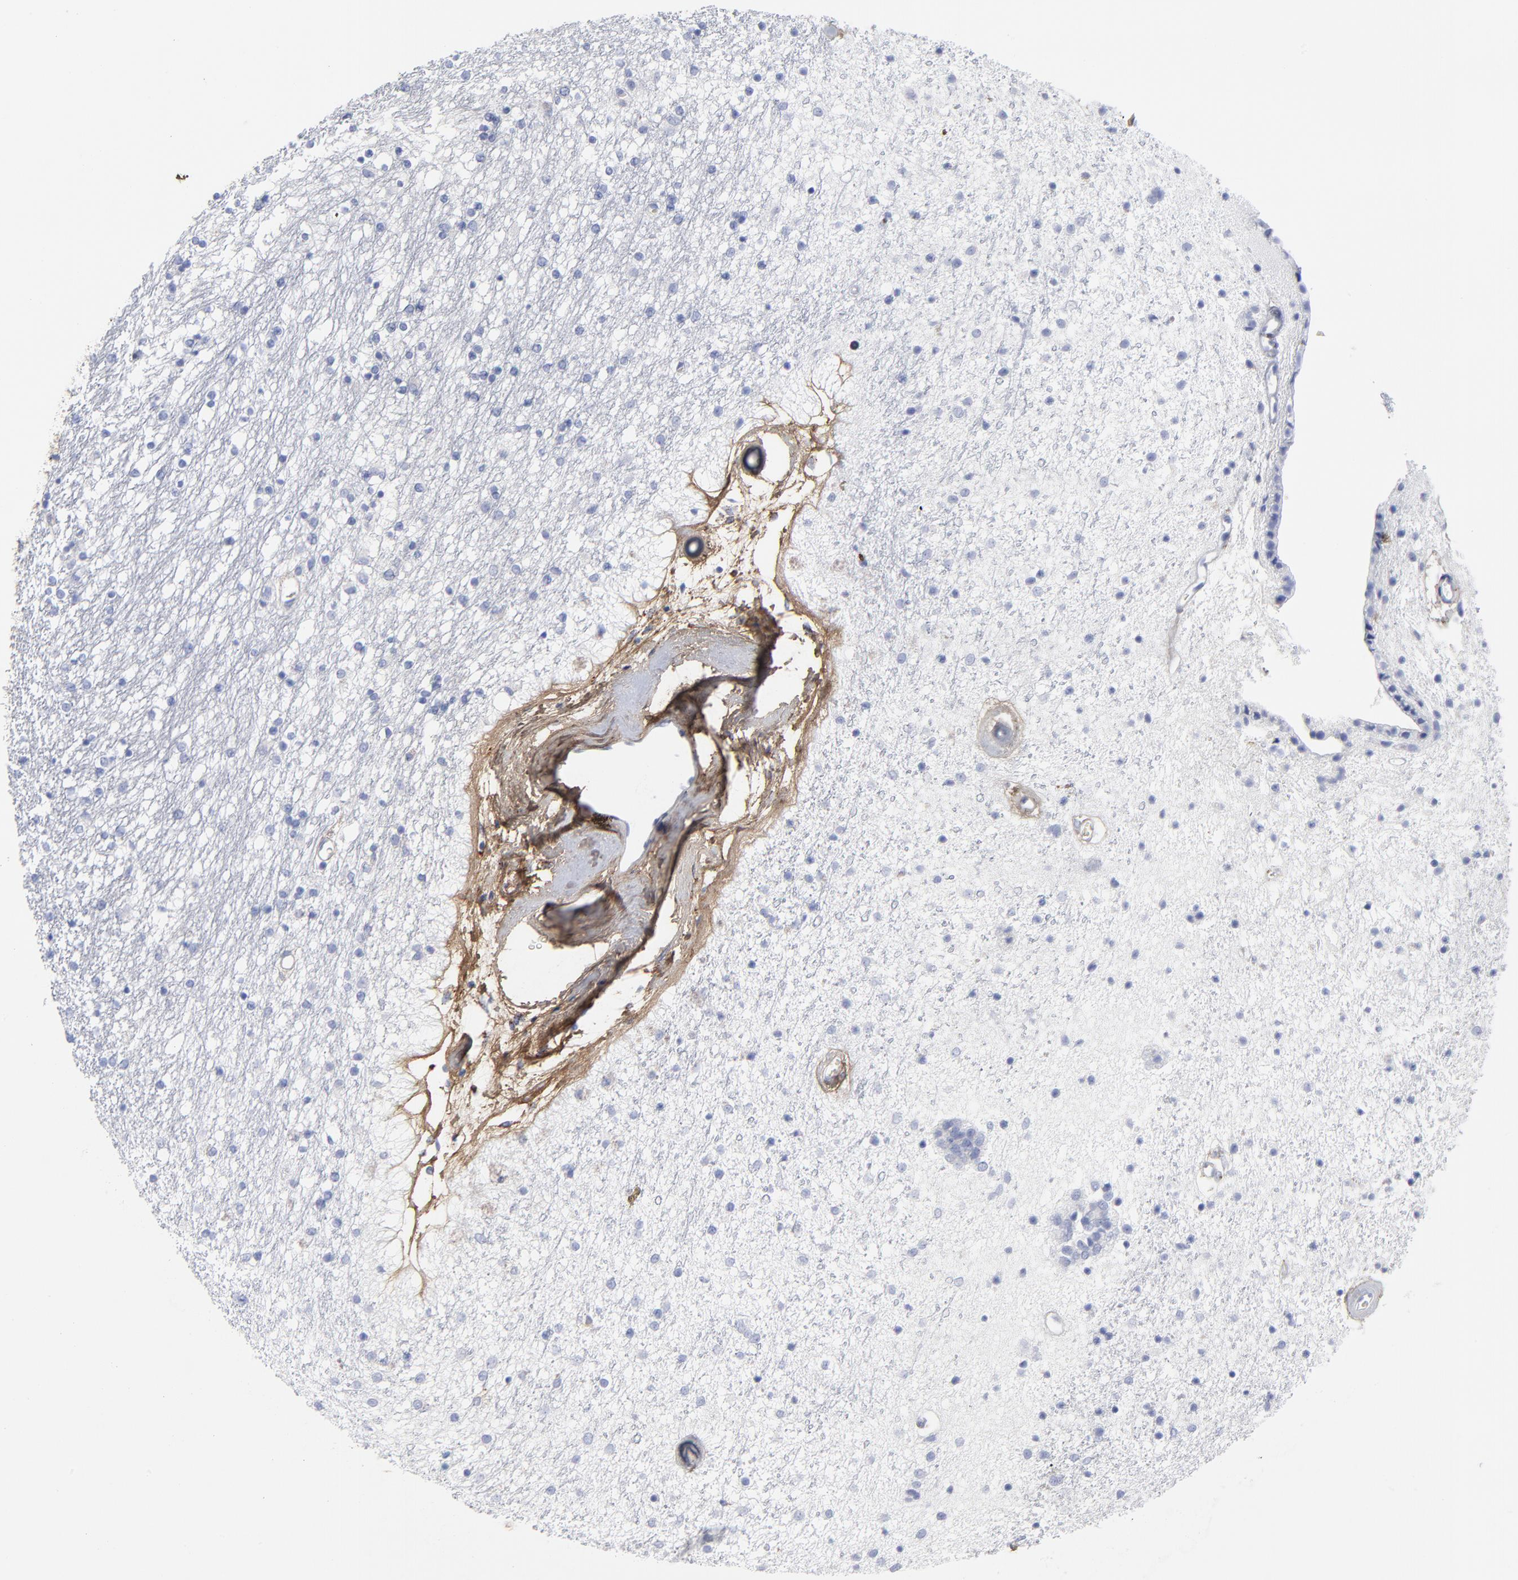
{"staining": {"intensity": "negative", "quantity": "none", "location": "none"}, "tissue": "caudate", "cell_type": "Glial cells", "image_type": "normal", "snomed": [{"axis": "morphology", "description": "Normal tissue, NOS"}, {"axis": "topography", "description": "Lateral ventricle wall"}], "caption": "An immunohistochemistry (IHC) micrograph of unremarkable caudate is shown. There is no staining in glial cells of caudate. The staining is performed using DAB (3,3'-diaminobenzidine) brown chromogen with nuclei counter-stained in using hematoxylin.", "gene": "DCN", "patient": {"sex": "female", "age": 54}}